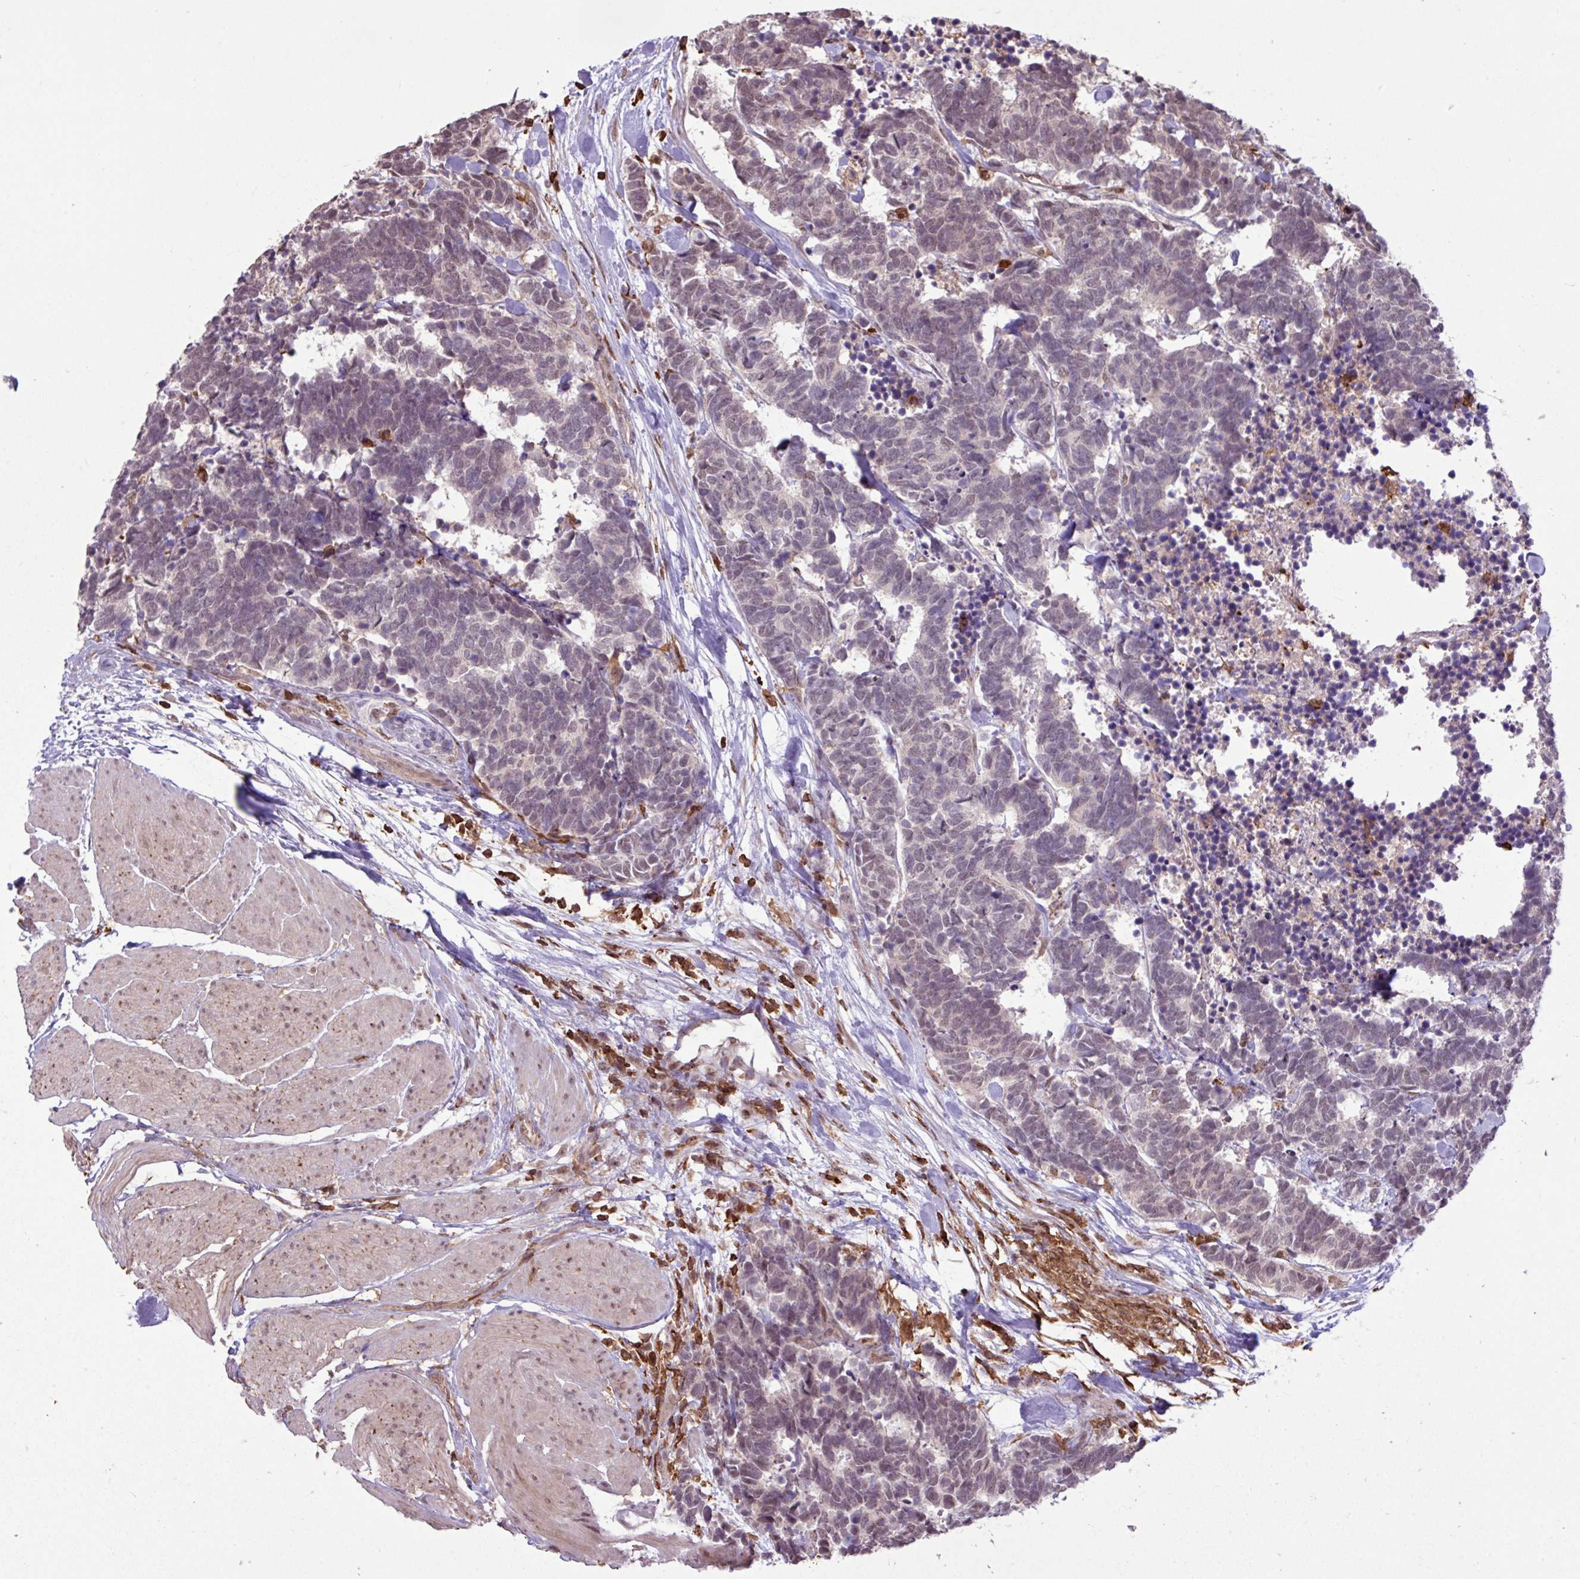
{"staining": {"intensity": "weak", "quantity": "25%-75%", "location": "nuclear"}, "tissue": "carcinoid", "cell_type": "Tumor cells", "image_type": "cancer", "snomed": [{"axis": "morphology", "description": "Carcinoma, NOS"}, {"axis": "morphology", "description": "Carcinoid, malignant, NOS"}, {"axis": "topography", "description": "Urinary bladder"}], "caption": "DAB (3,3'-diaminobenzidine) immunohistochemical staining of carcinoma demonstrates weak nuclear protein expression in approximately 25%-75% of tumor cells.", "gene": "GON7", "patient": {"sex": "male", "age": 57}}